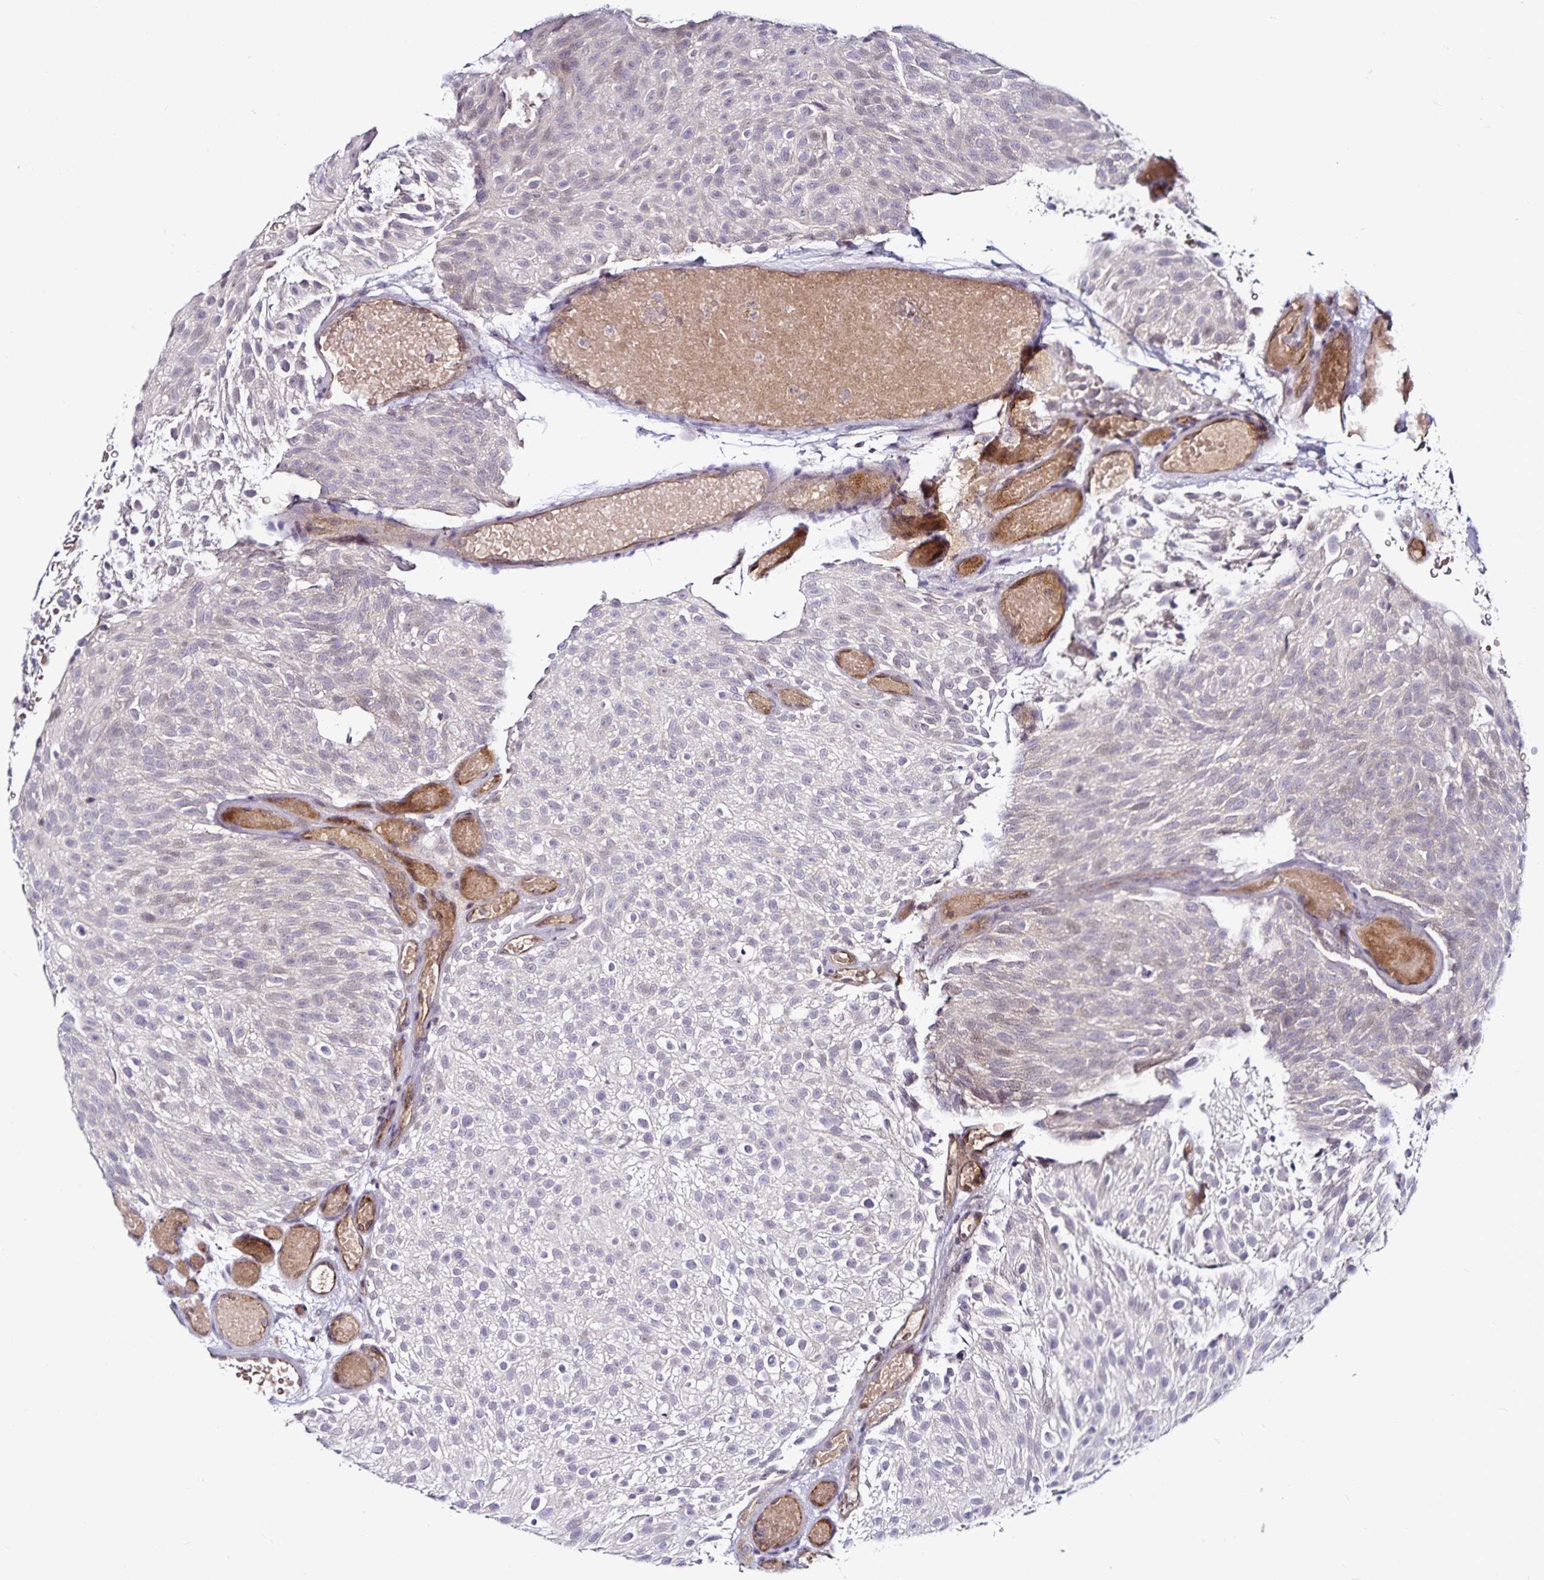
{"staining": {"intensity": "negative", "quantity": "none", "location": "none"}, "tissue": "urothelial cancer", "cell_type": "Tumor cells", "image_type": "cancer", "snomed": [{"axis": "morphology", "description": "Urothelial carcinoma, Low grade"}, {"axis": "topography", "description": "Urinary bladder"}], "caption": "High magnification brightfield microscopy of urothelial cancer stained with DAB (3,3'-diaminobenzidine) (brown) and counterstained with hematoxylin (blue): tumor cells show no significant positivity.", "gene": "ACSL5", "patient": {"sex": "male", "age": 78}}